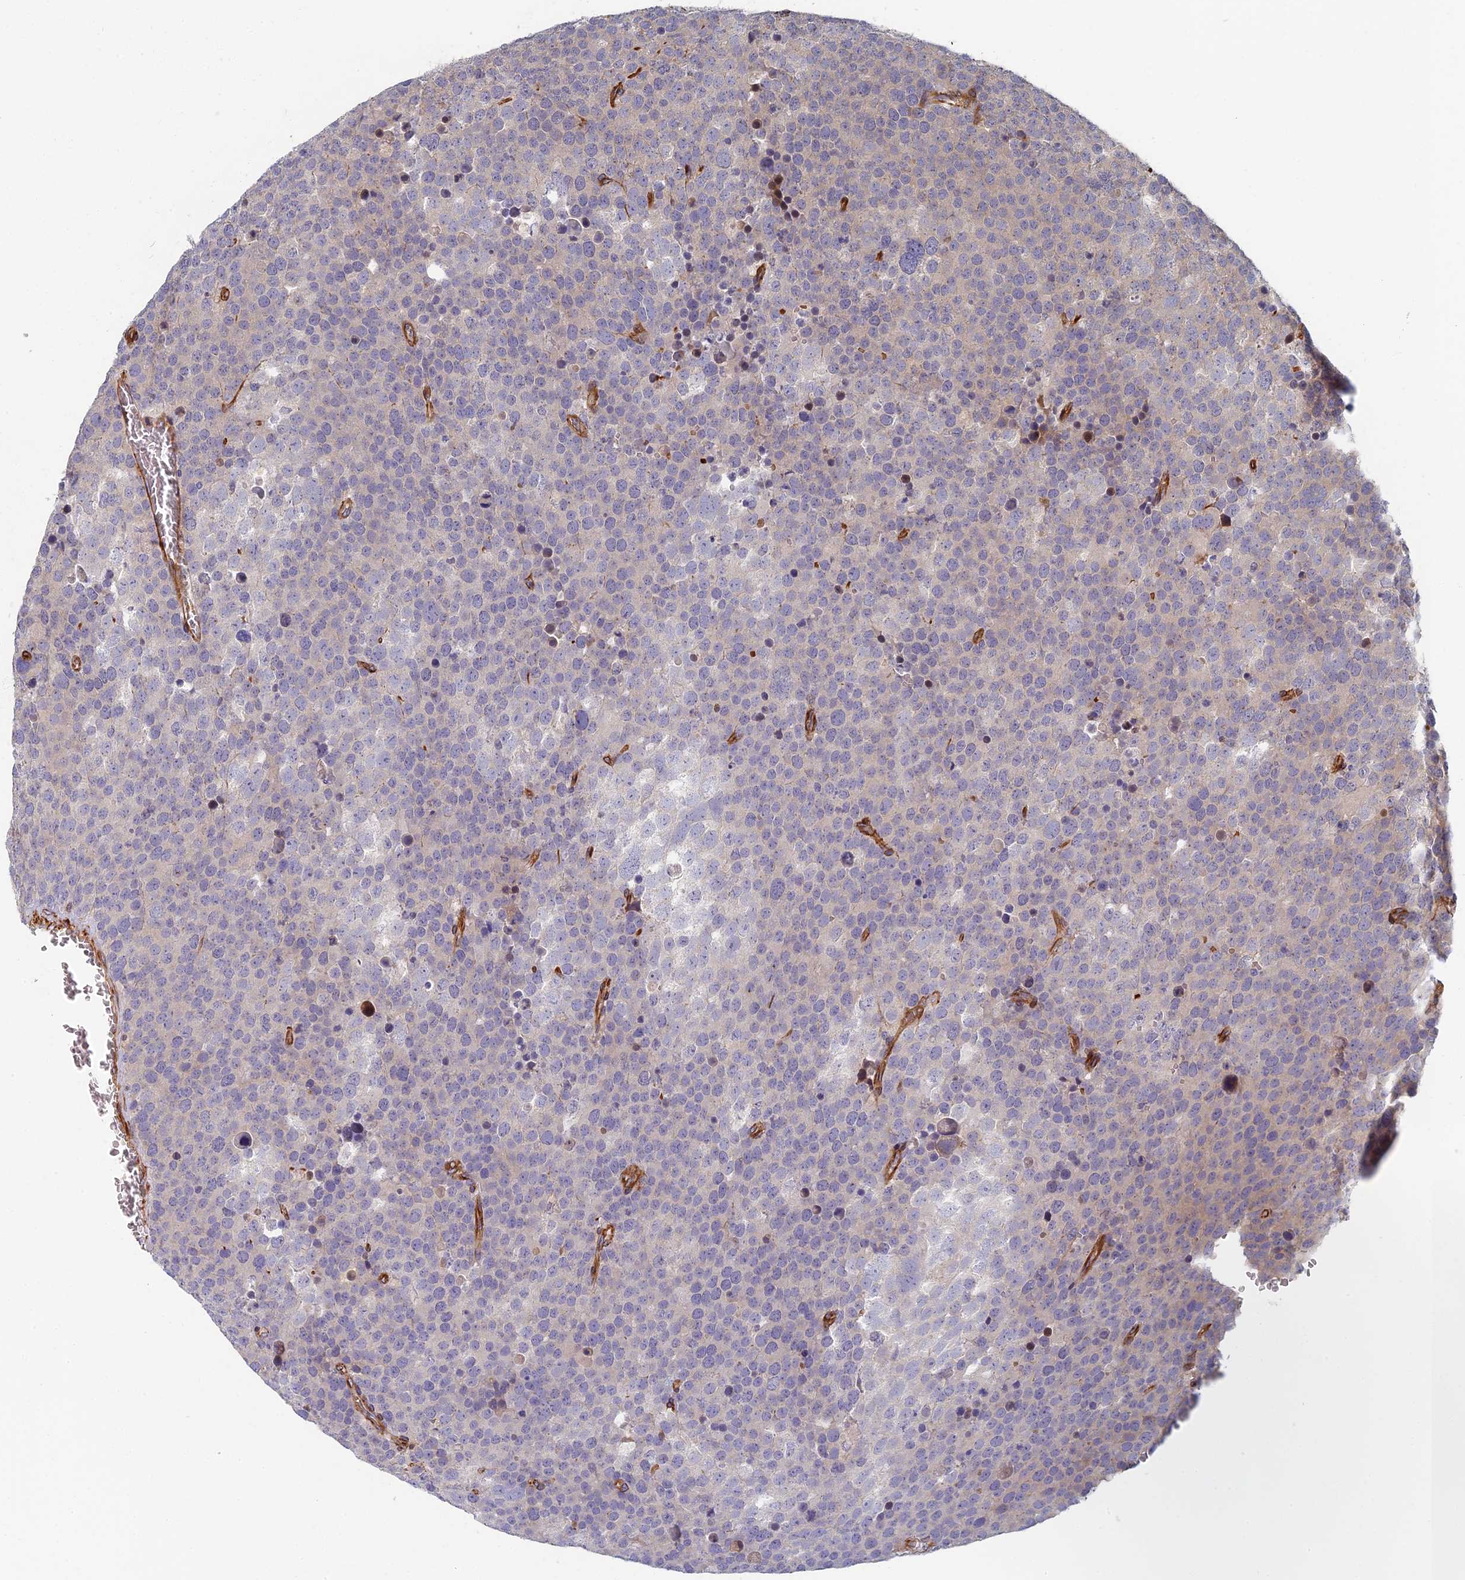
{"staining": {"intensity": "negative", "quantity": "none", "location": "none"}, "tissue": "testis cancer", "cell_type": "Tumor cells", "image_type": "cancer", "snomed": [{"axis": "morphology", "description": "Seminoma, NOS"}, {"axis": "topography", "description": "Testis"}], "caption": "The immunohistochemistry (IHC) micrograph has no significant expression in tumor cells of testis cancer (seminoma) tissue.", "gene": "ABCB10", "patient": {"sex": "male", "age": 71}}